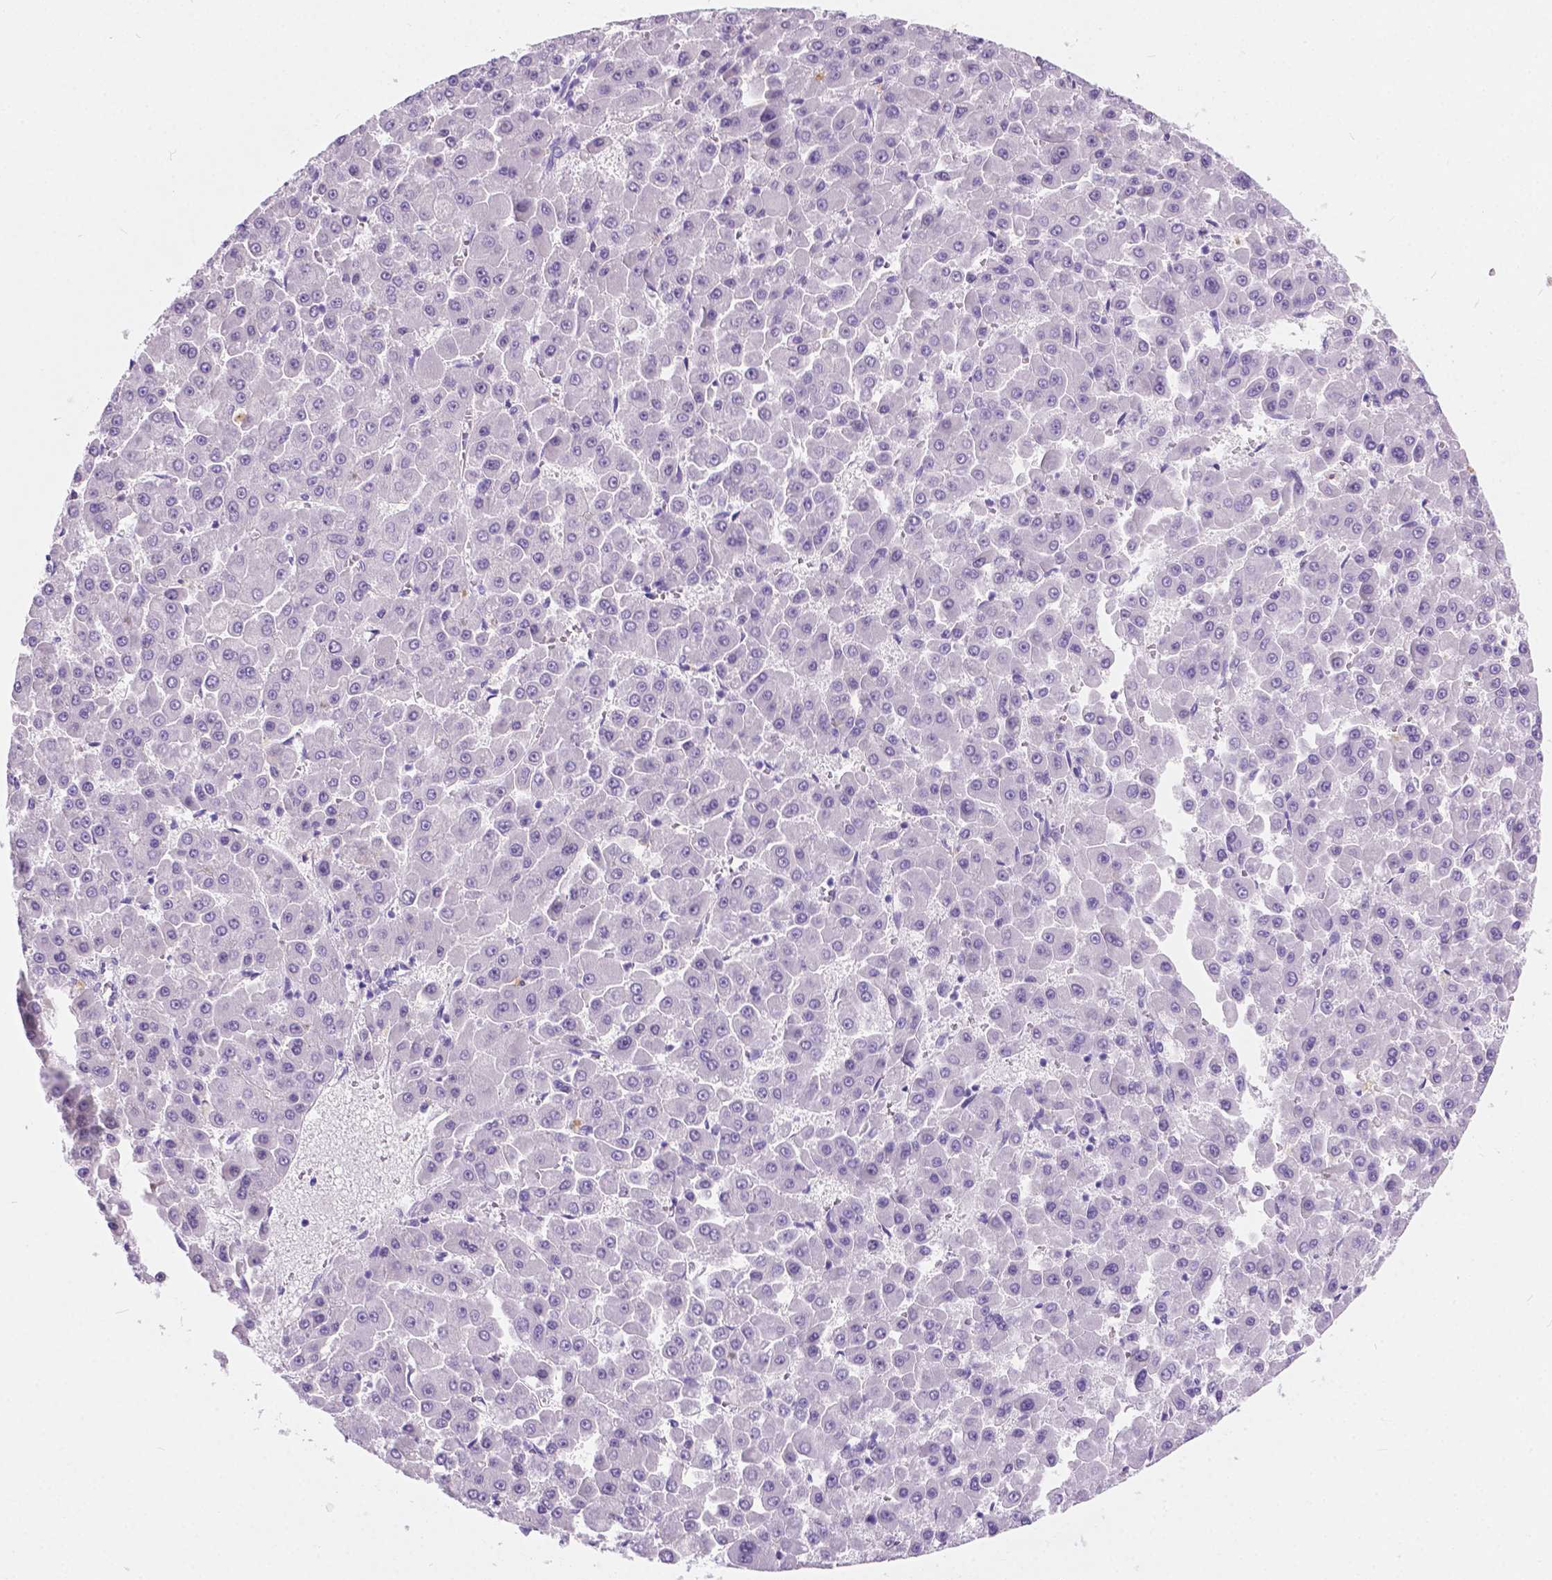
{"staining": {"intensity": "negative", "quantity": "none", "location": "none"}, "tissue": "liver cancer", "cell_type": "Tumor cells", "image_type": "cancer", "snomed": [{"axis": "morphology", "description": "Carcinoma, Hepatocellular, NOS"}, {"axis": "topography", "description": "Liver"}], "caption": "IHC histopathology image of liver hepatocellular carcinoma stained for a protein (brown), which reveals no staining in tumor cells.", "gene": "ARMS2", "patient": {"sex": "male", "age": 78}}